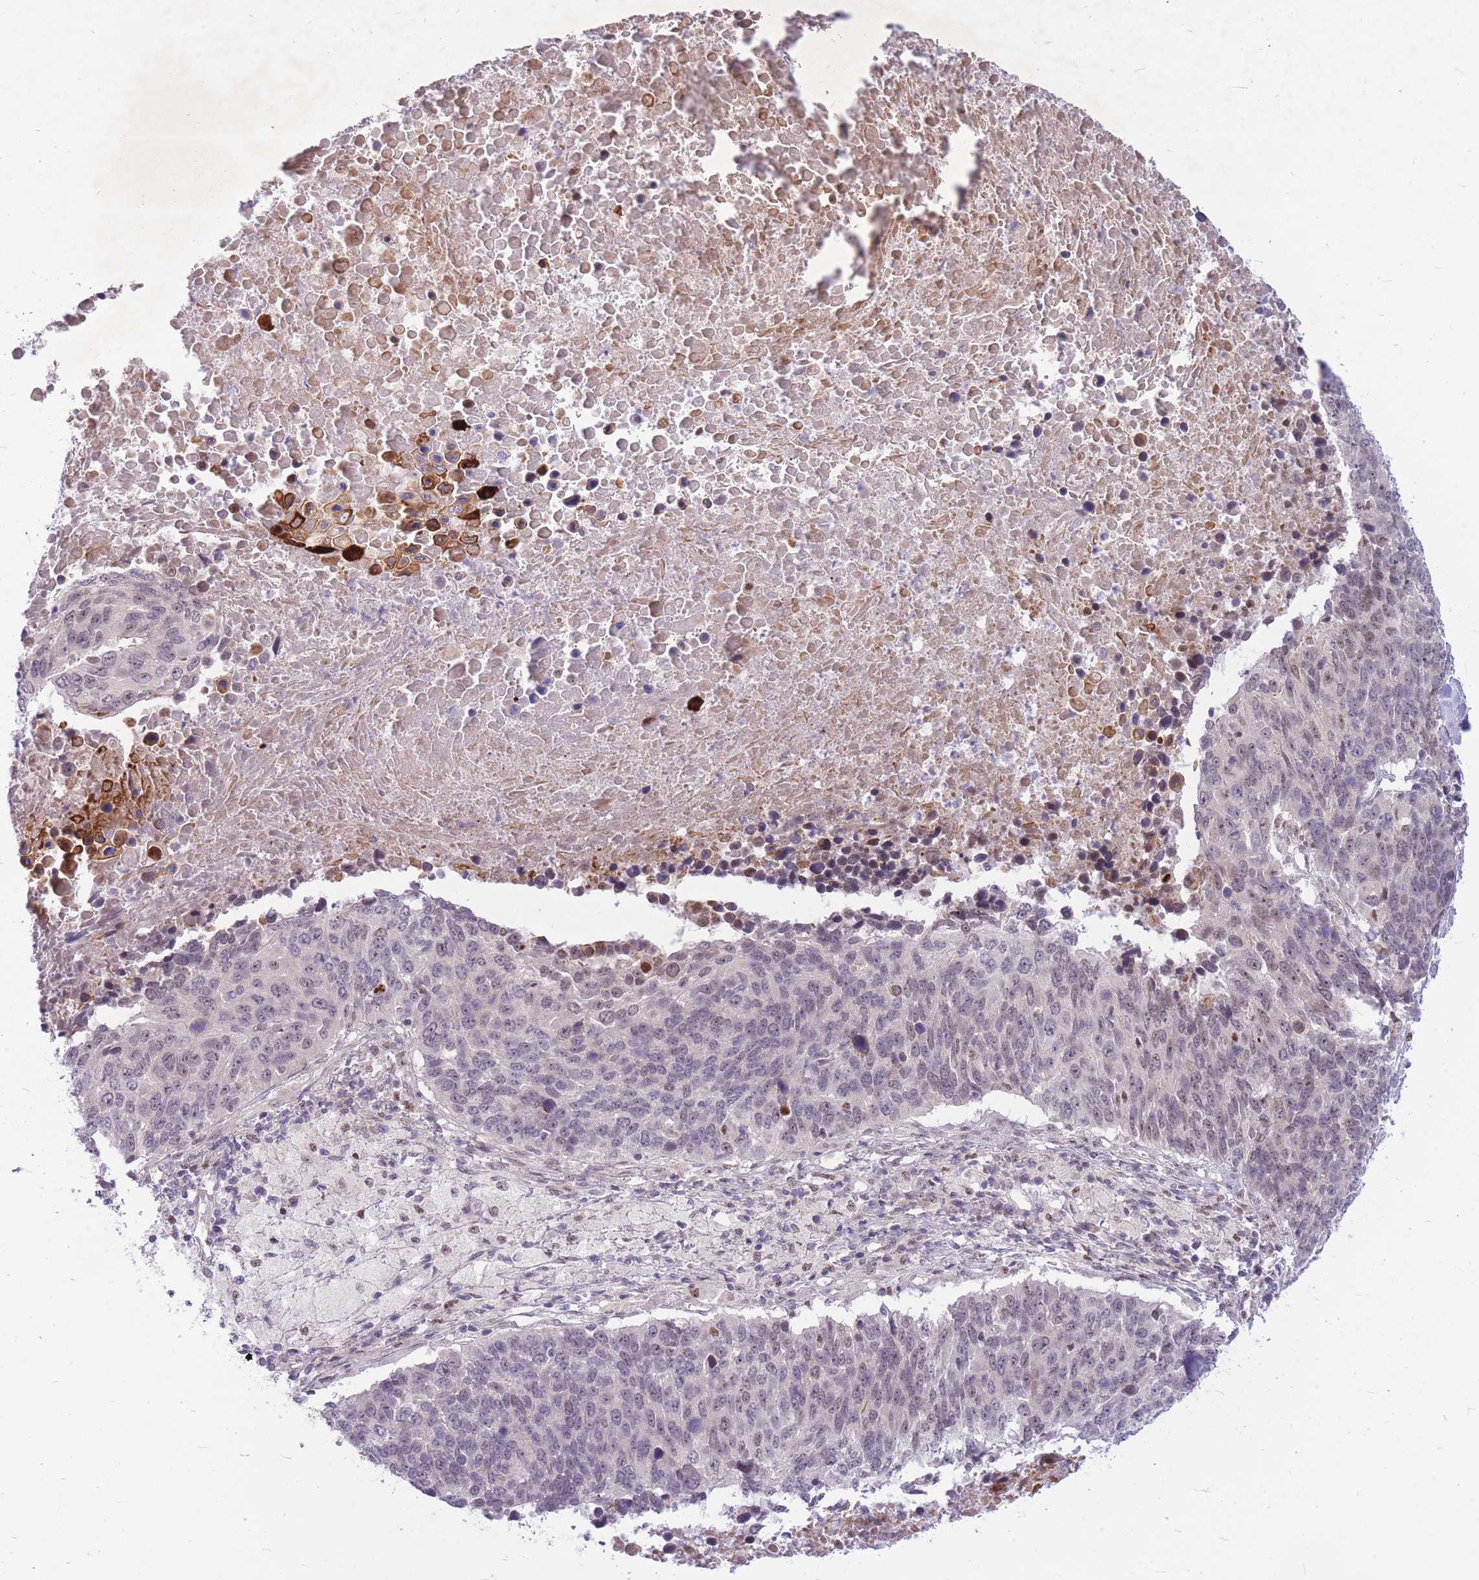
{"staining": {"intensity": "negative", "quantity": "none", "location": "none"}, "tissue": "lung cancer", "cell_type": "Tumor cells", "image_type": "cancer", "snomed": [{"axis": "morphology", "description": "Normal tissue, NOS"}, {"axis": "morphology", "description": "Squamous cell carcinoma, NOS"}, {"axis": "topography", "description": "Lymph node"}, {"axis": "topography", "description": "Lung"}], "caption": "Immunohistochemistry of lung squamous cell carcinoma exhibits no positivity in tumor cells.", "gene": "ERCC2", "patient": {"sex": "male", "age": 66}}